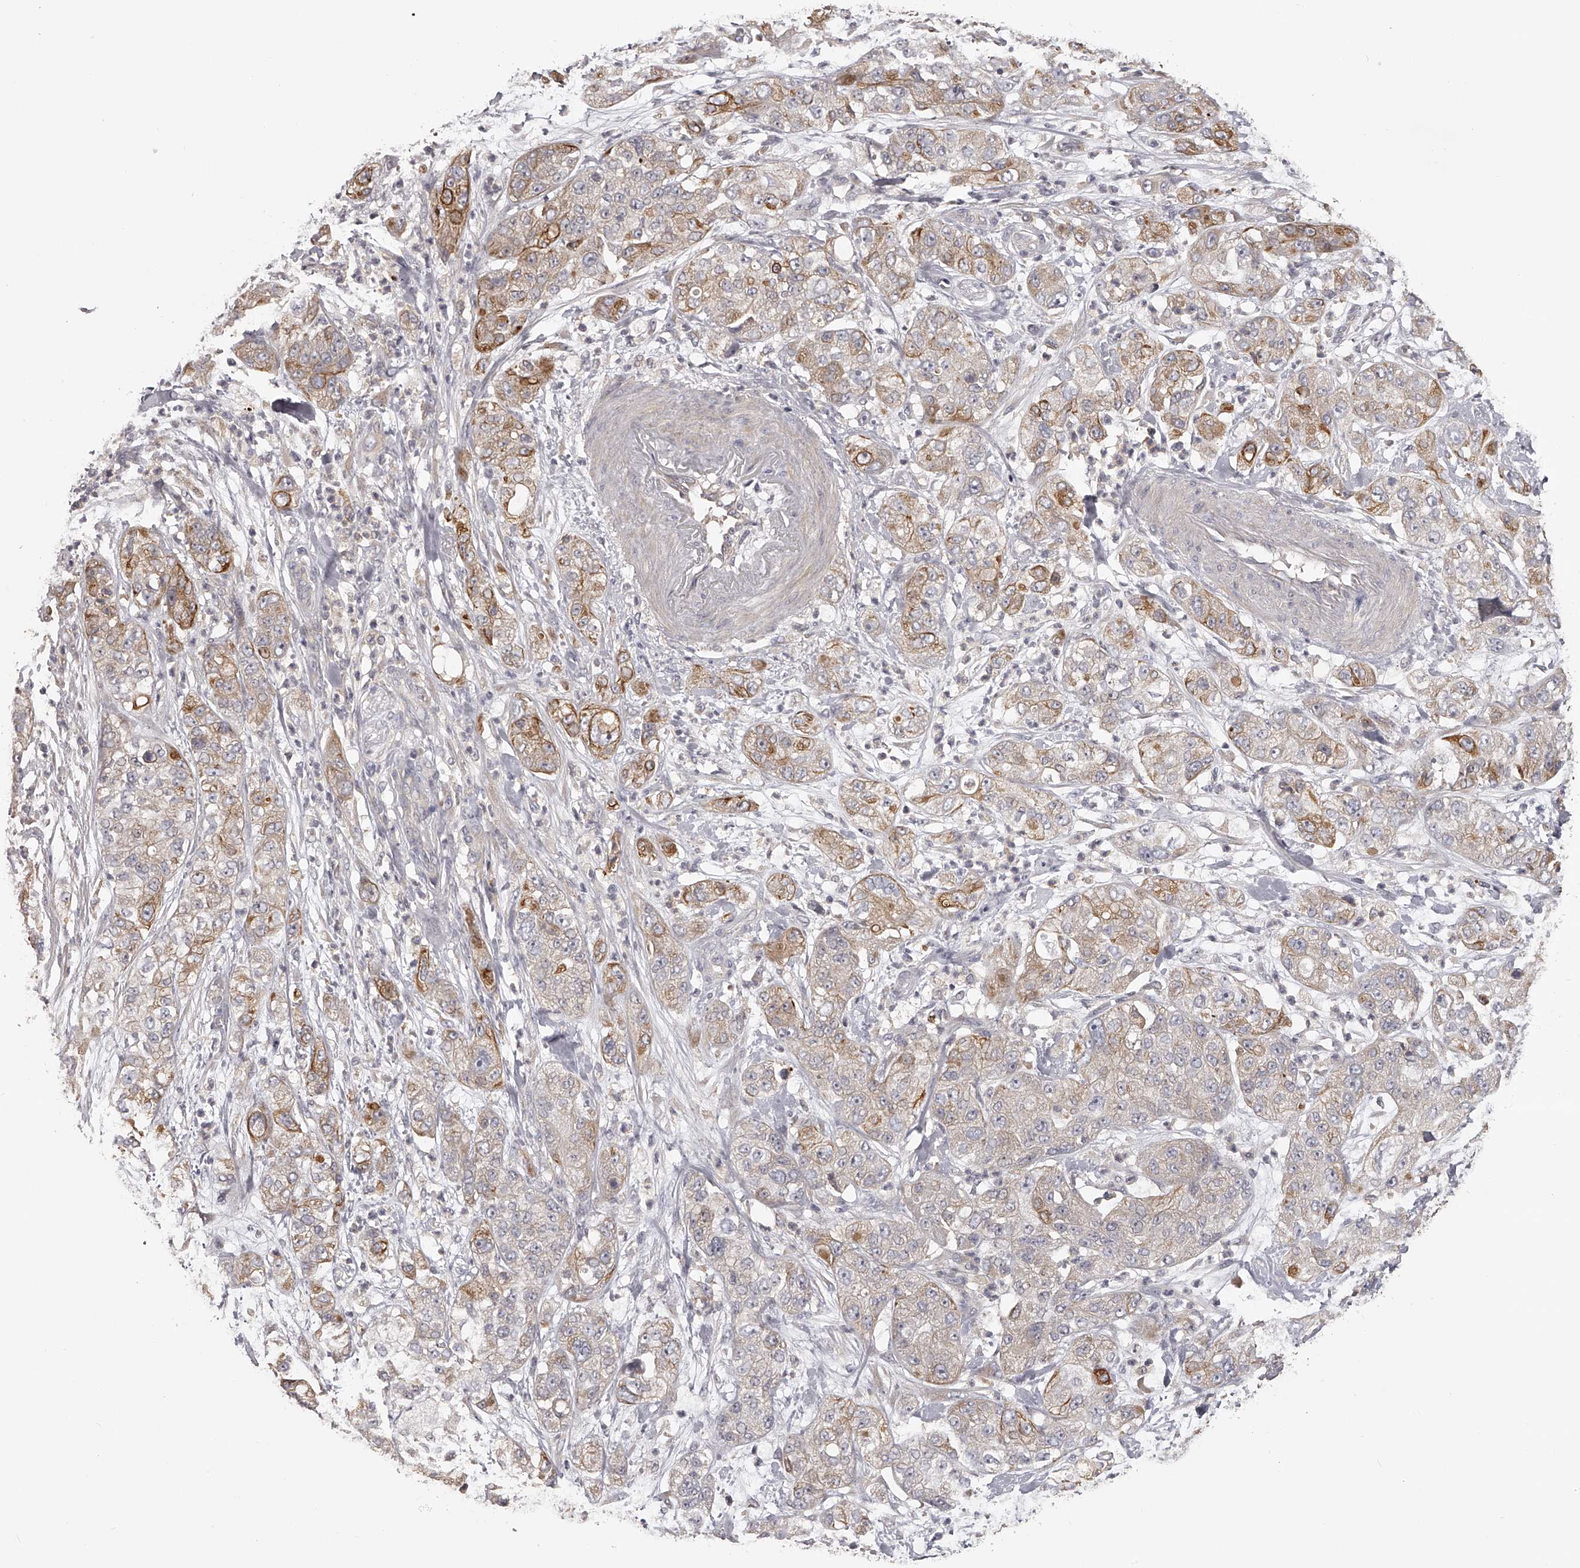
{"staining": {"intensity": "moderate", "quantity": "25%-75%", "location": "cytoplasmic/membranous"}, "tissue": "pancreatic cancer", "cell_type": "Tumor cells", "image_type": "cancer", "snomed": [{"axis": "morphology", "description": "Adenocarcinoma, NOS"}, {"axis": "topography", "description": "Pancreas"}], "caption": "This is a micrograph of immunohistochemistry staining of adenocarcinoma (pancreatic), which shows moderate expression in the cytoplasmic/membranous of tumor cells.", "gene": "TNN", "patient": {"sex": "female", "age": 78}}